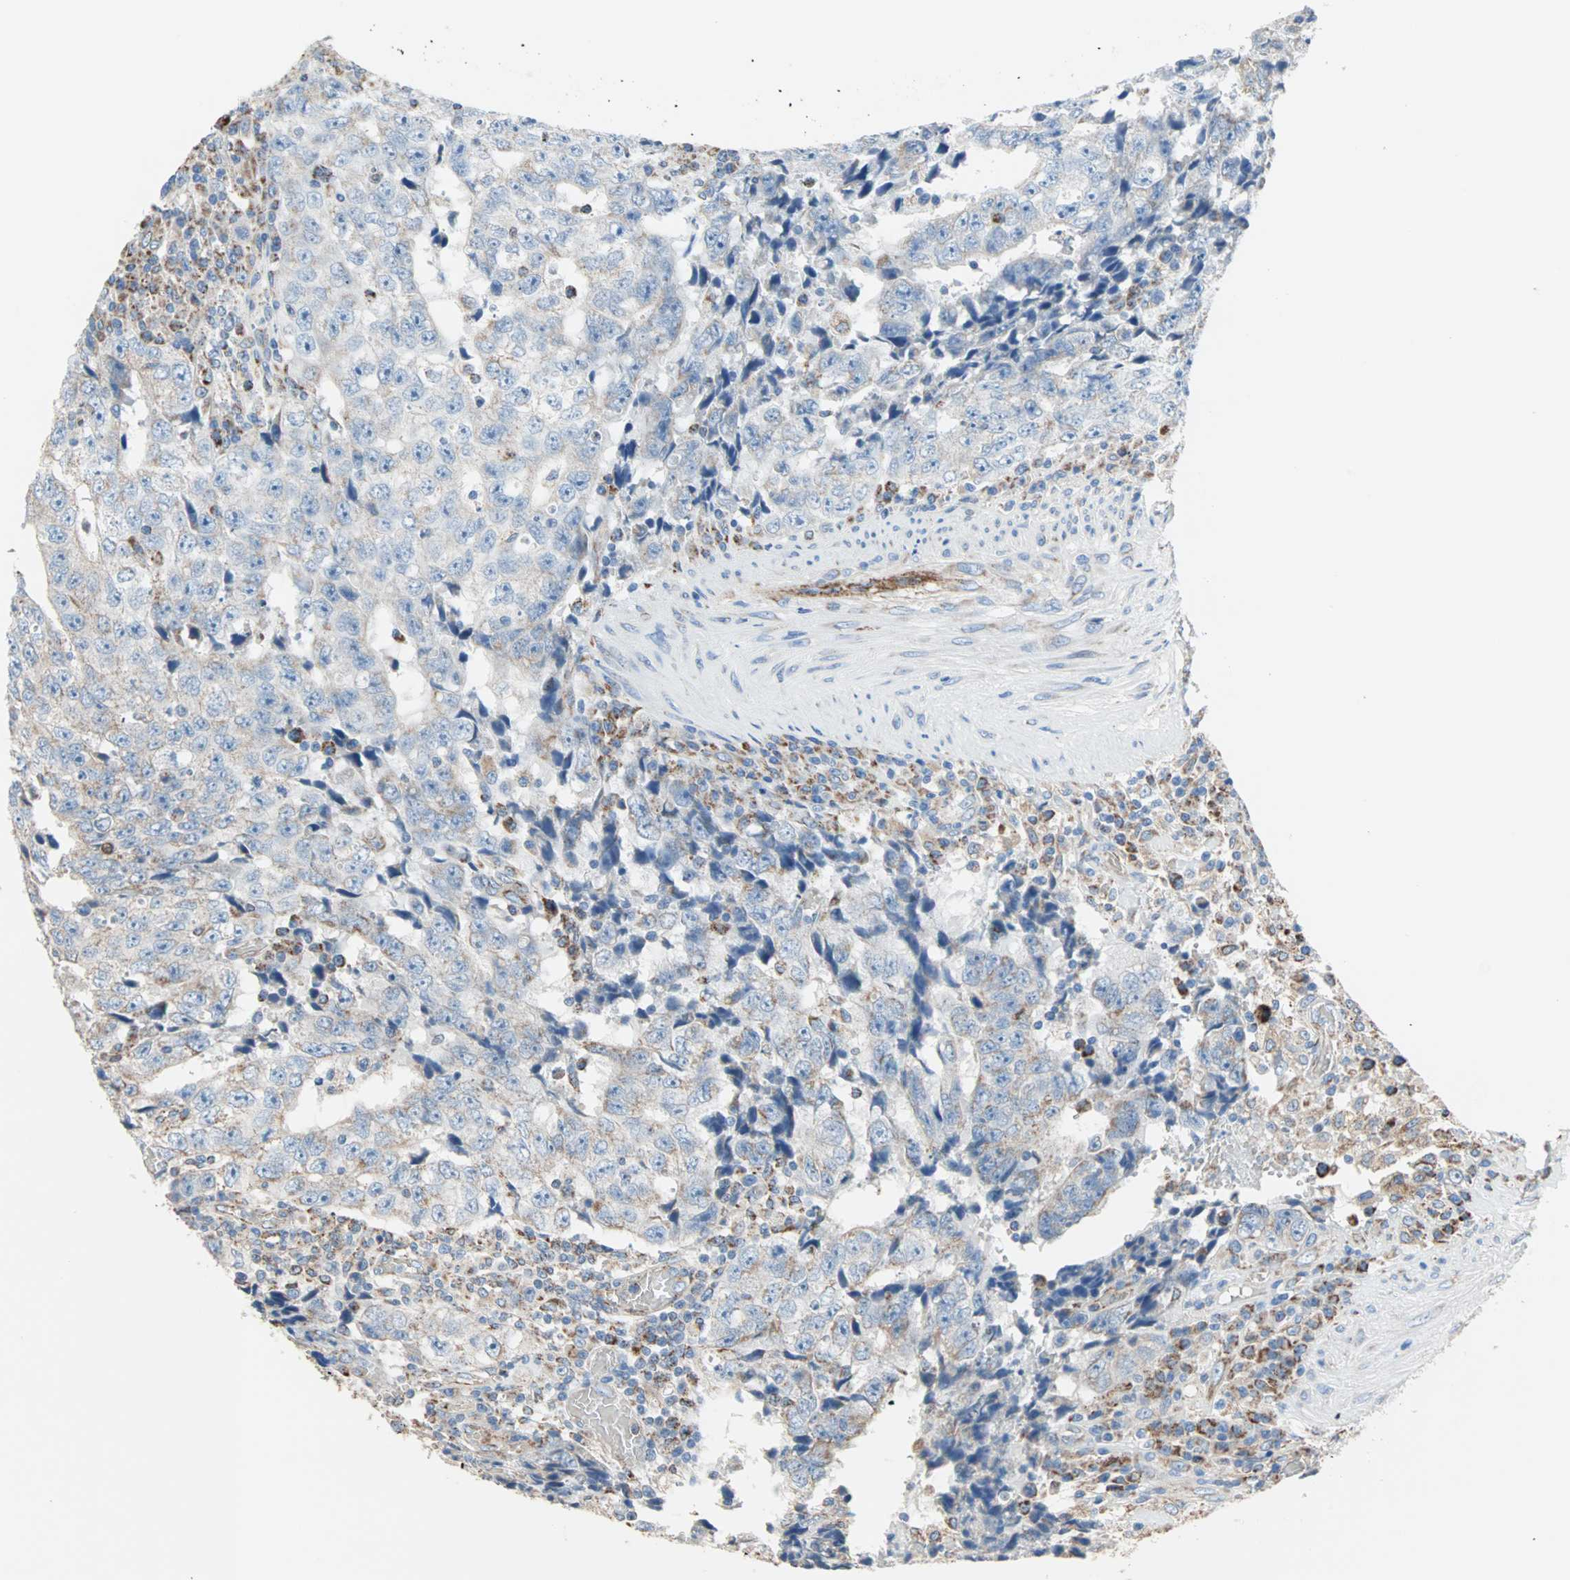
{"staining": {"intensity": "weak", "quantity": "<25%", "location": "cytoplasmic/membranous"}, "tissue": "testis cancer", "cell_type": "Tumor cells", "image_type": "cancer", "snomed": [{"axis": "morphology", "description": "Necrosis, NOS"}, {"axis": "morphology", "description": "Carcinoma, Embryonal, NOS"}, {"axis": "topography", "description": "Testis"}], "caption": "Photomicrograph shows no protein positivity in tumor cells of embryonal carcinoma (testis) tissue. Brightfield microscopy of immunohistochemistry stained with DAB (brown) and hematoxylin (blue), captured at high magnification.", "gene": "TST", "patient": {"sex": "male", "age": 19}}